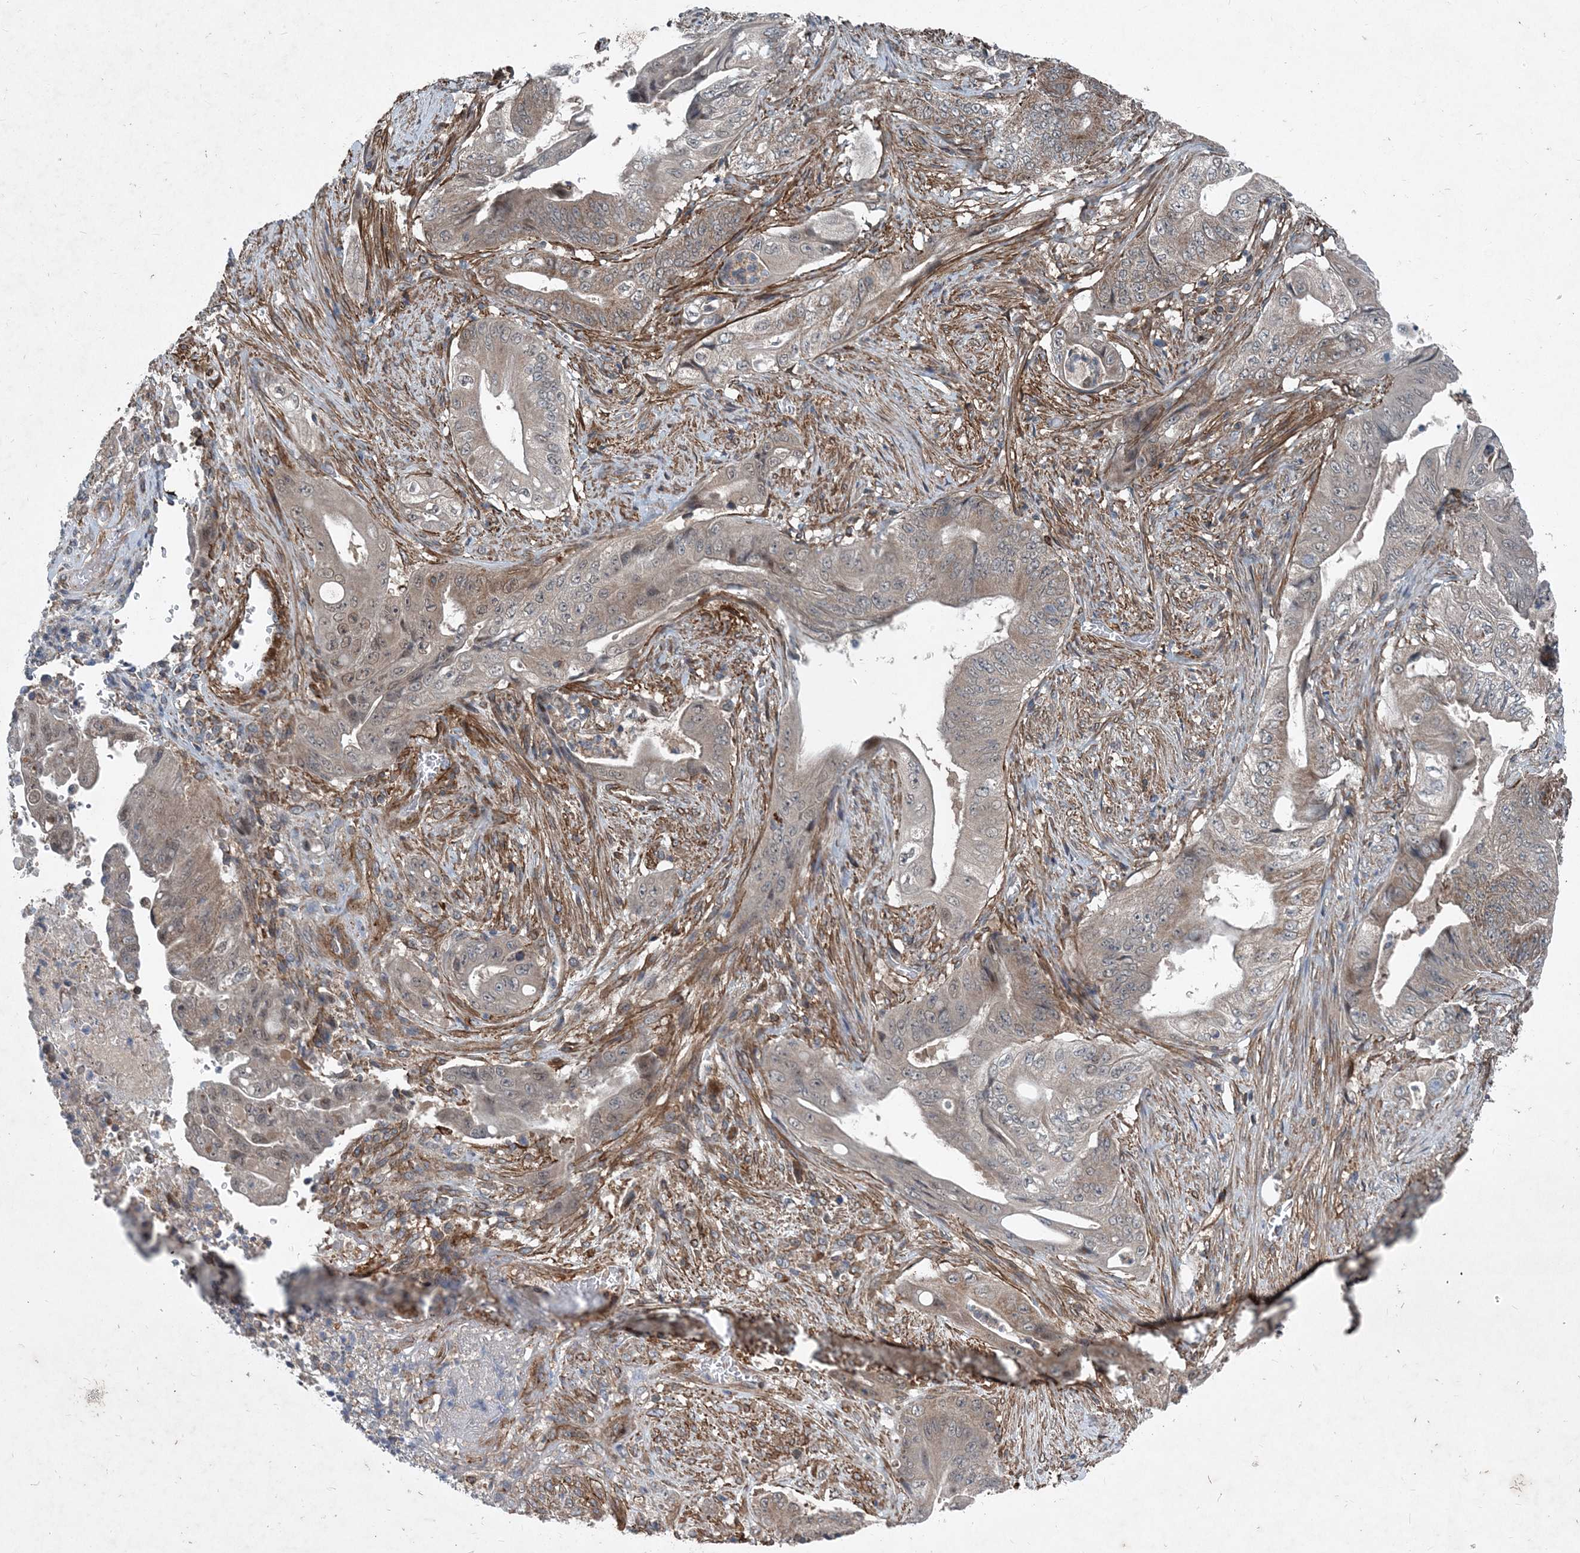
{"staining": {"intensity": "weak", "quantity": "25%-75%", "location": "cytoplasmic/membranous"}, "tissue": "stomach cancer", "cell_type": "Tumor cells", "image_type": "cancer", "snomed": [{"axis": "morphology", "description": "Adenocarcinoma, NOS"}, {"axis": "topography", "description": "Stomach"}], "caption": "Human adenocarcinoma (stomach) stained with a brown dye demonstrates weak cytoplasmic/membranous positive positivity in about 25%-75% of tumor cells.", "gene": "NDUFA2", "patient": {"sex": "female", "age": 73}}